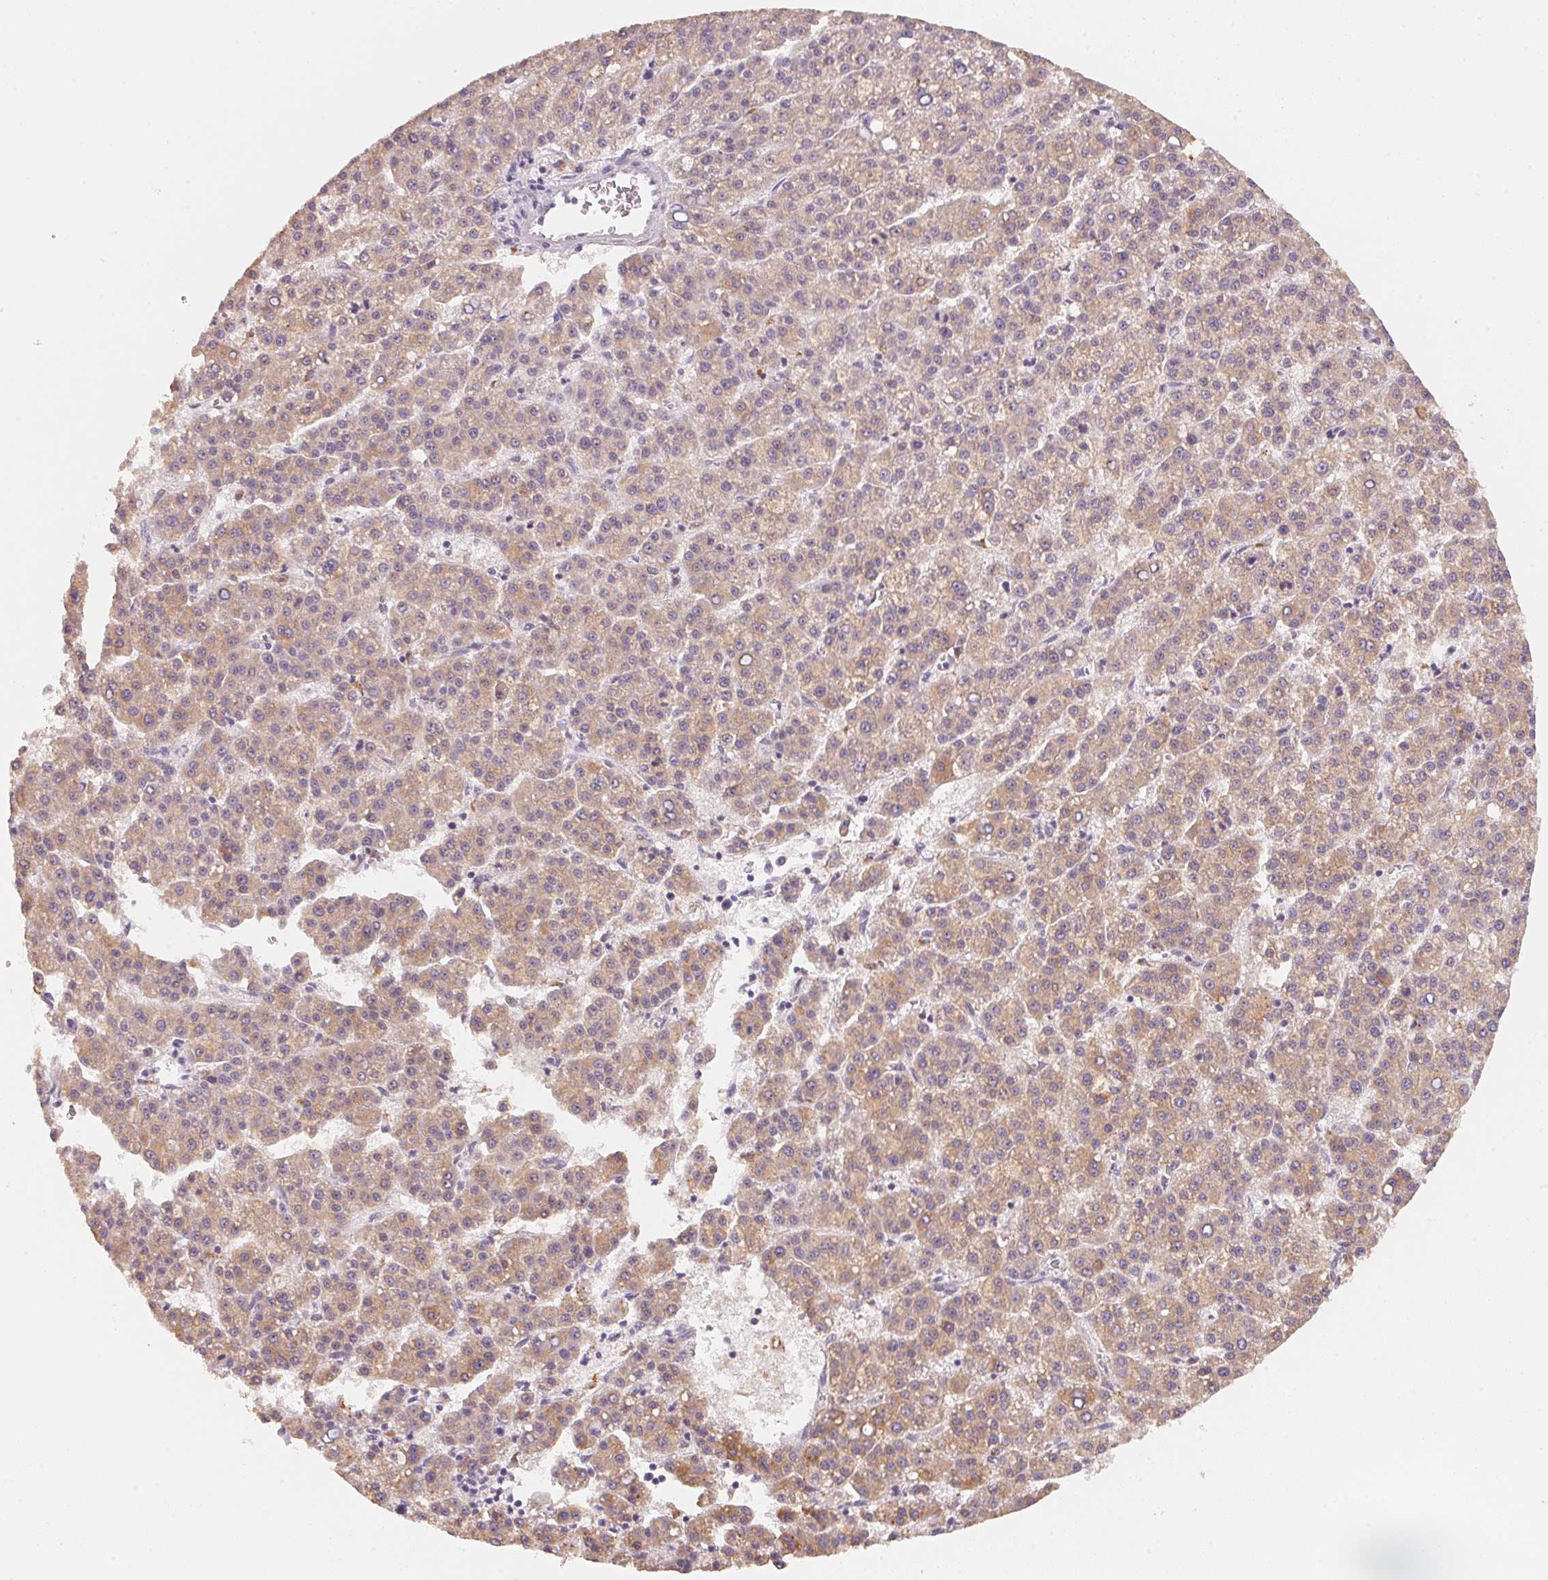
{"staining": {"intensity": "weak", "quantity": ">75%", "location": "cytoplasmic/membranous"}, "tissue": "liver cancer", "cell_type": "Tumor cells", "image_type": "cancer", "snomed": [{"axis": "morphology", "description": "Carcinoma, Hepatocellular, NOS"}, {"axis": "topography", "description": "Liver"}], "caption": "About >75% of tumor cells in hepatocellular carcinoma (liver) display weak cytoplasmic/membranous protein positivity as visualized by brown immunohistochemical staining.", "gene": "TREH", "patient": {"sex": "female", "age": 58}}